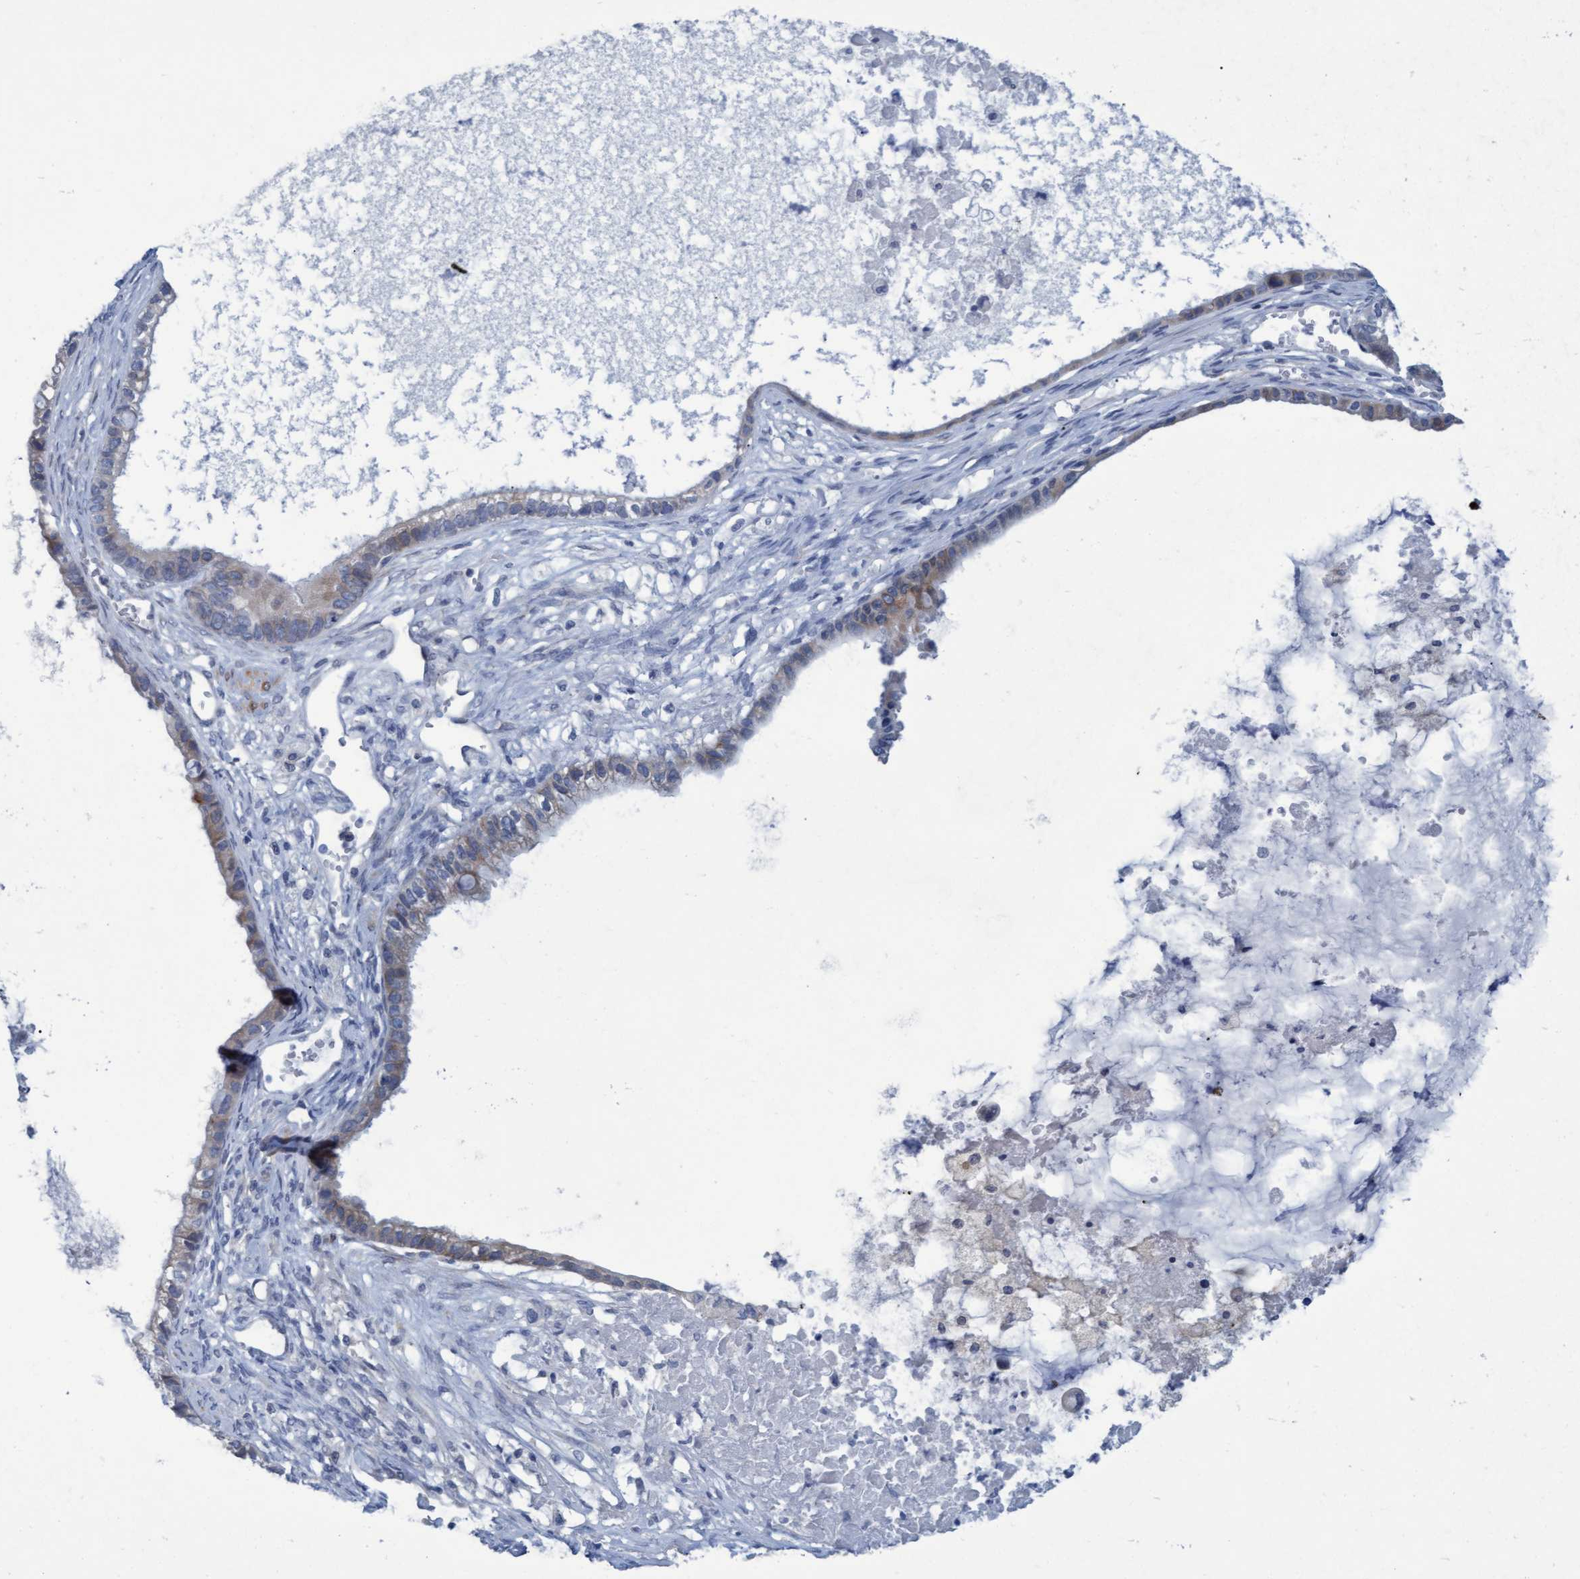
{"staining": {"intensity": "weak", "quantity": "25%-75%", "location": "cytoplasmic/membranous"}, "tissue": "ovarian cancer", "cell_type": "Tumor cells", "image_type": "cancer", "snomed": [{"axis": "morphology", "description": "Cystadenocarcinoma, mucinous, NOS"}, {"axis": "topography", "description": "Ovary"}], "caption": "About 25%-75% of tumor cells in ovarian cancer (mucinous cystadenocarcinoma) reveal weak cytoplasmic/membranous protein expression as visualized by brown immunohistochemical staining.", "gene": "SSTR3", "patient": {"sex": "female", "age": 80}}